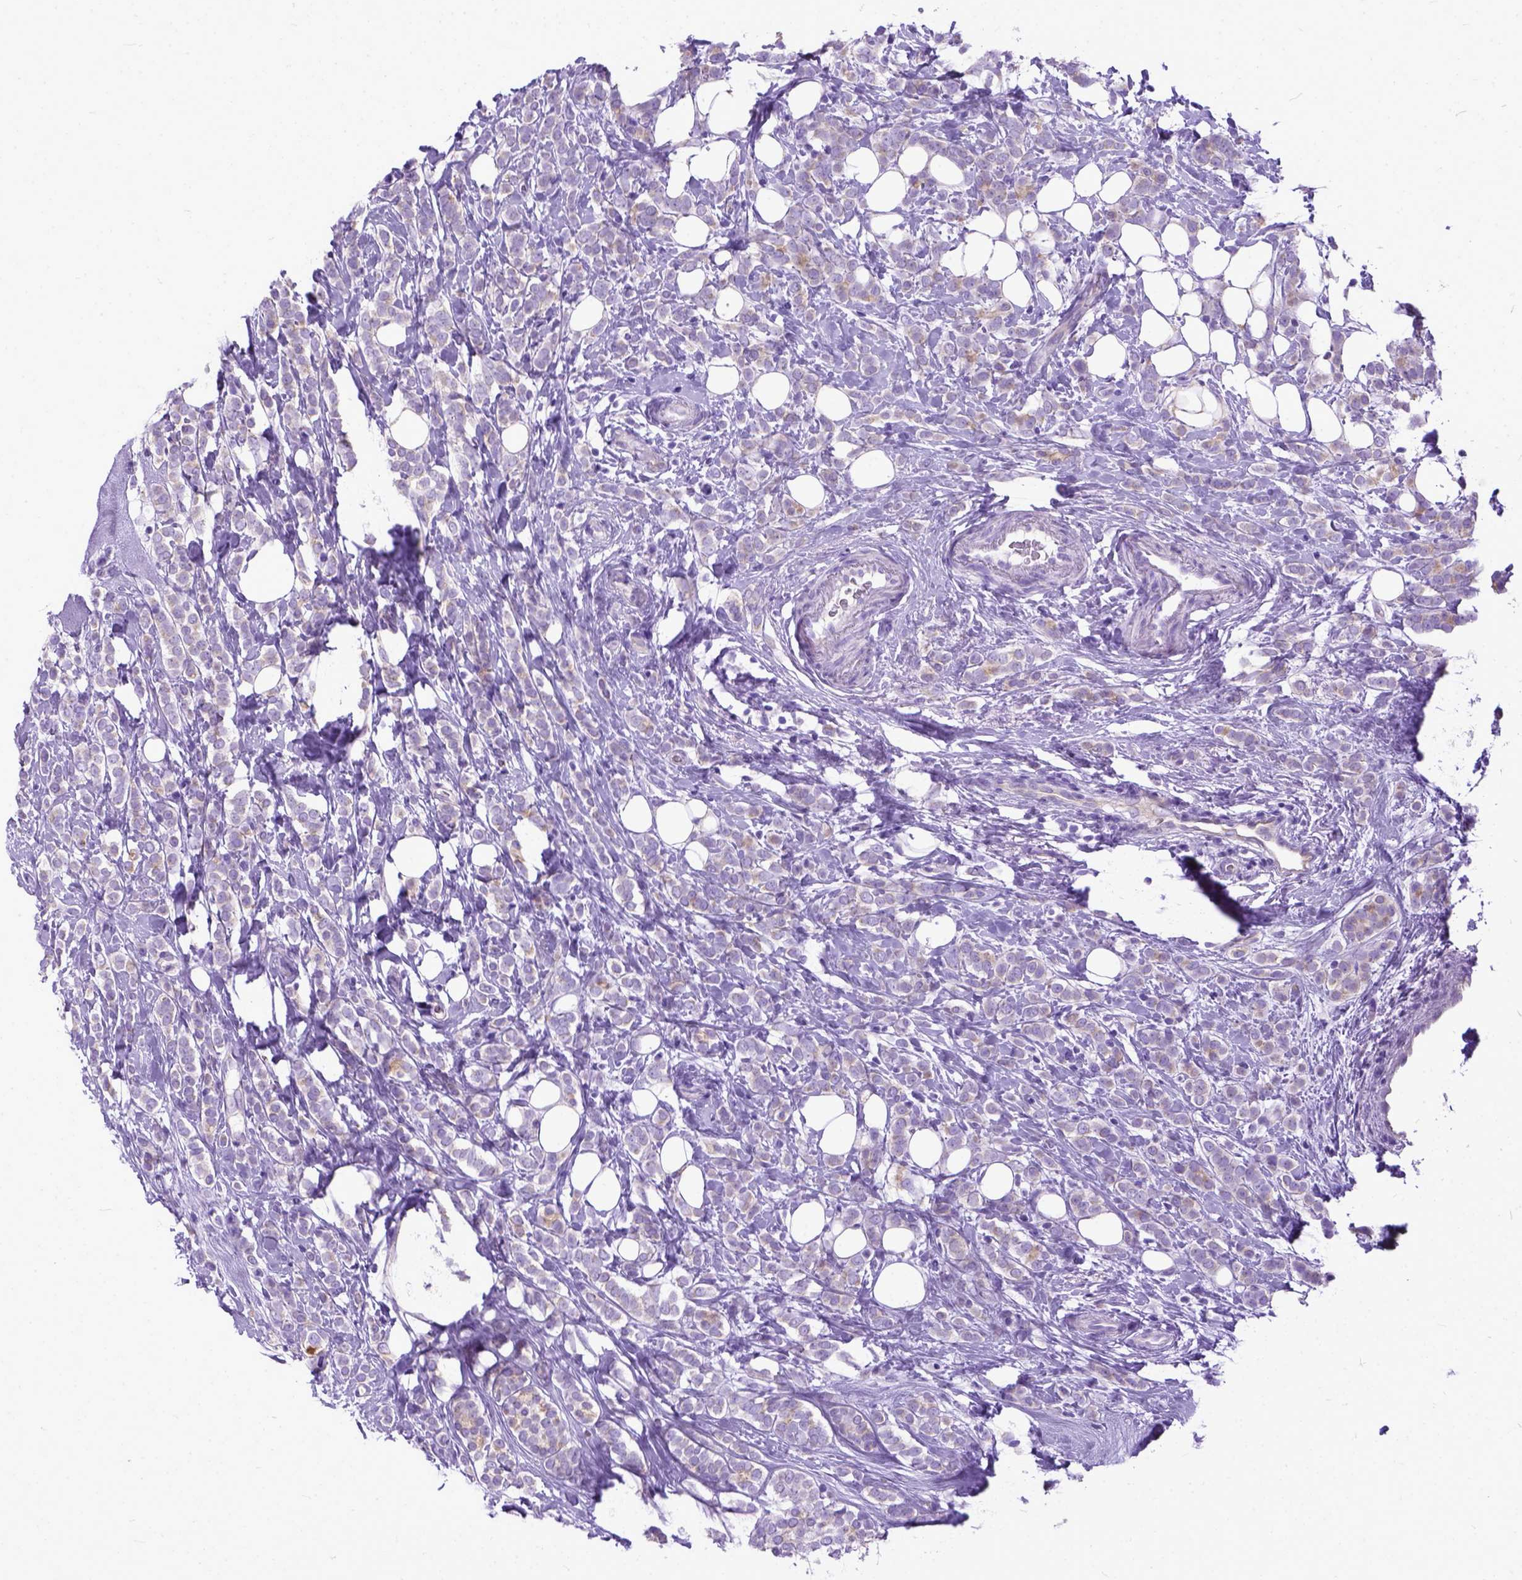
{"staining": {"intensity": "negative", "quantity": "none", "location": "none"}, "tissue": "breast cancer", "cell_type": "Tumor cells", "image_type": "cancer", "snomed": [{"axis": "morphology", "description": "Lobular carcinoma"}, {"axis": "topography", "description": "Breast"}], "caption": "This is a micrograph of immunohistochemistry (IHC) staining of breast cancer (lobular carcinoma), which shows no staining in tumor cells.", "gene": "PPL", "patient": {"sex": "female", "age": 49}}